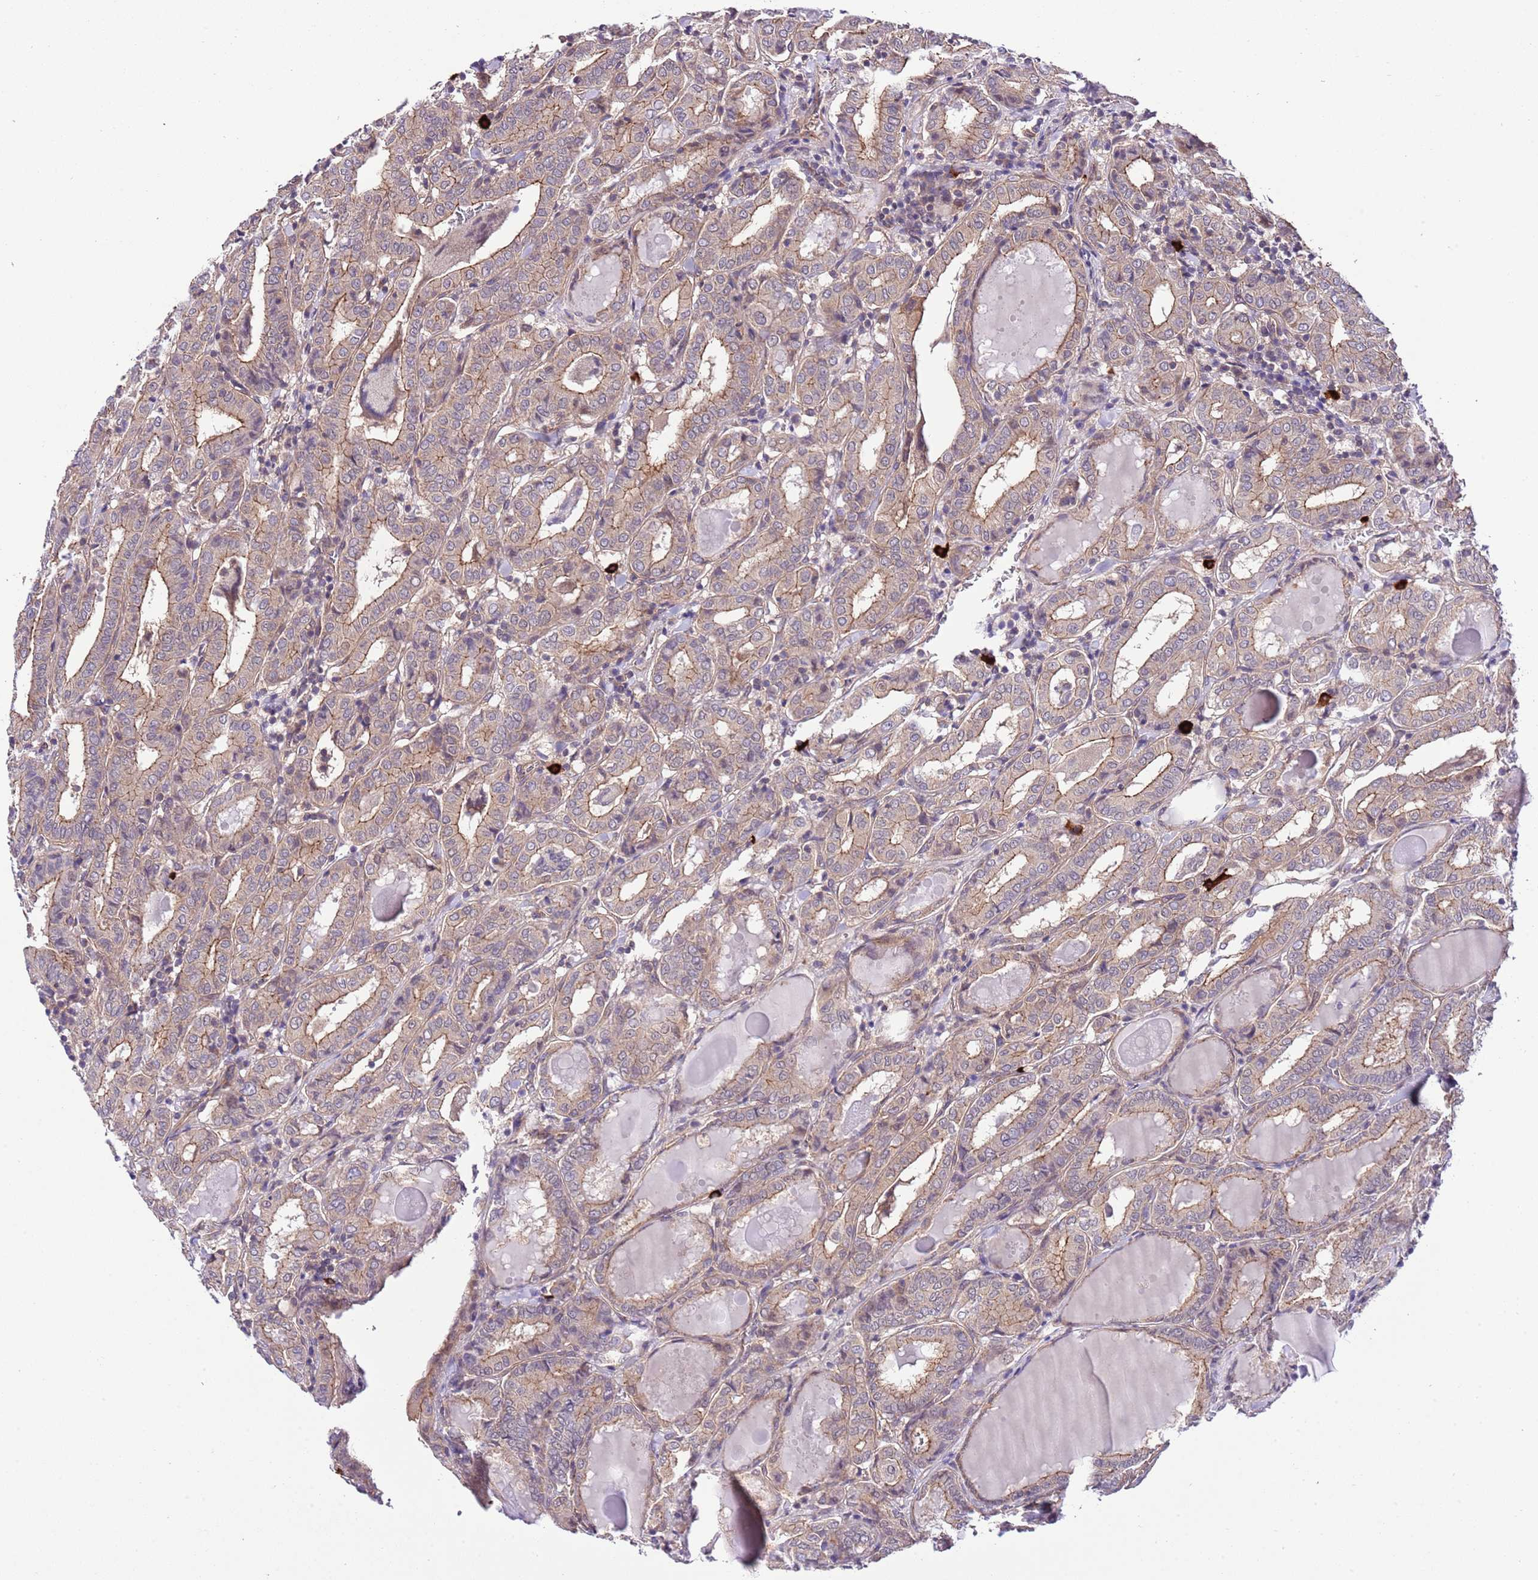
{"staining": {"intensity": "weak", "quantity": "25%-75%", "location": "cytoplasmic/membranous"}, "tissue": "thyroid cancer", "cell_type": "Tumor cells", "image_type": "cancer", "snomed": [{"axis": "morphology", "description": "Papillary adenocarcinoma, NOS"}, {"axis": "topography", "description": "Thyroid gland"}], "caption": "A brown stain highlights weak cytoplasmic/membranous expression of a protein in thyroid cancer (papillary adenocarcinoma) tumor cells. The protein is stained brown, and the nuclei are stained in blue (DAB (3,3'-diaminobenzidine) IHC with brightfield microscopy, high magnification).", "gene": "DONSON", "patient": {"sex": "female", "age": 72}}